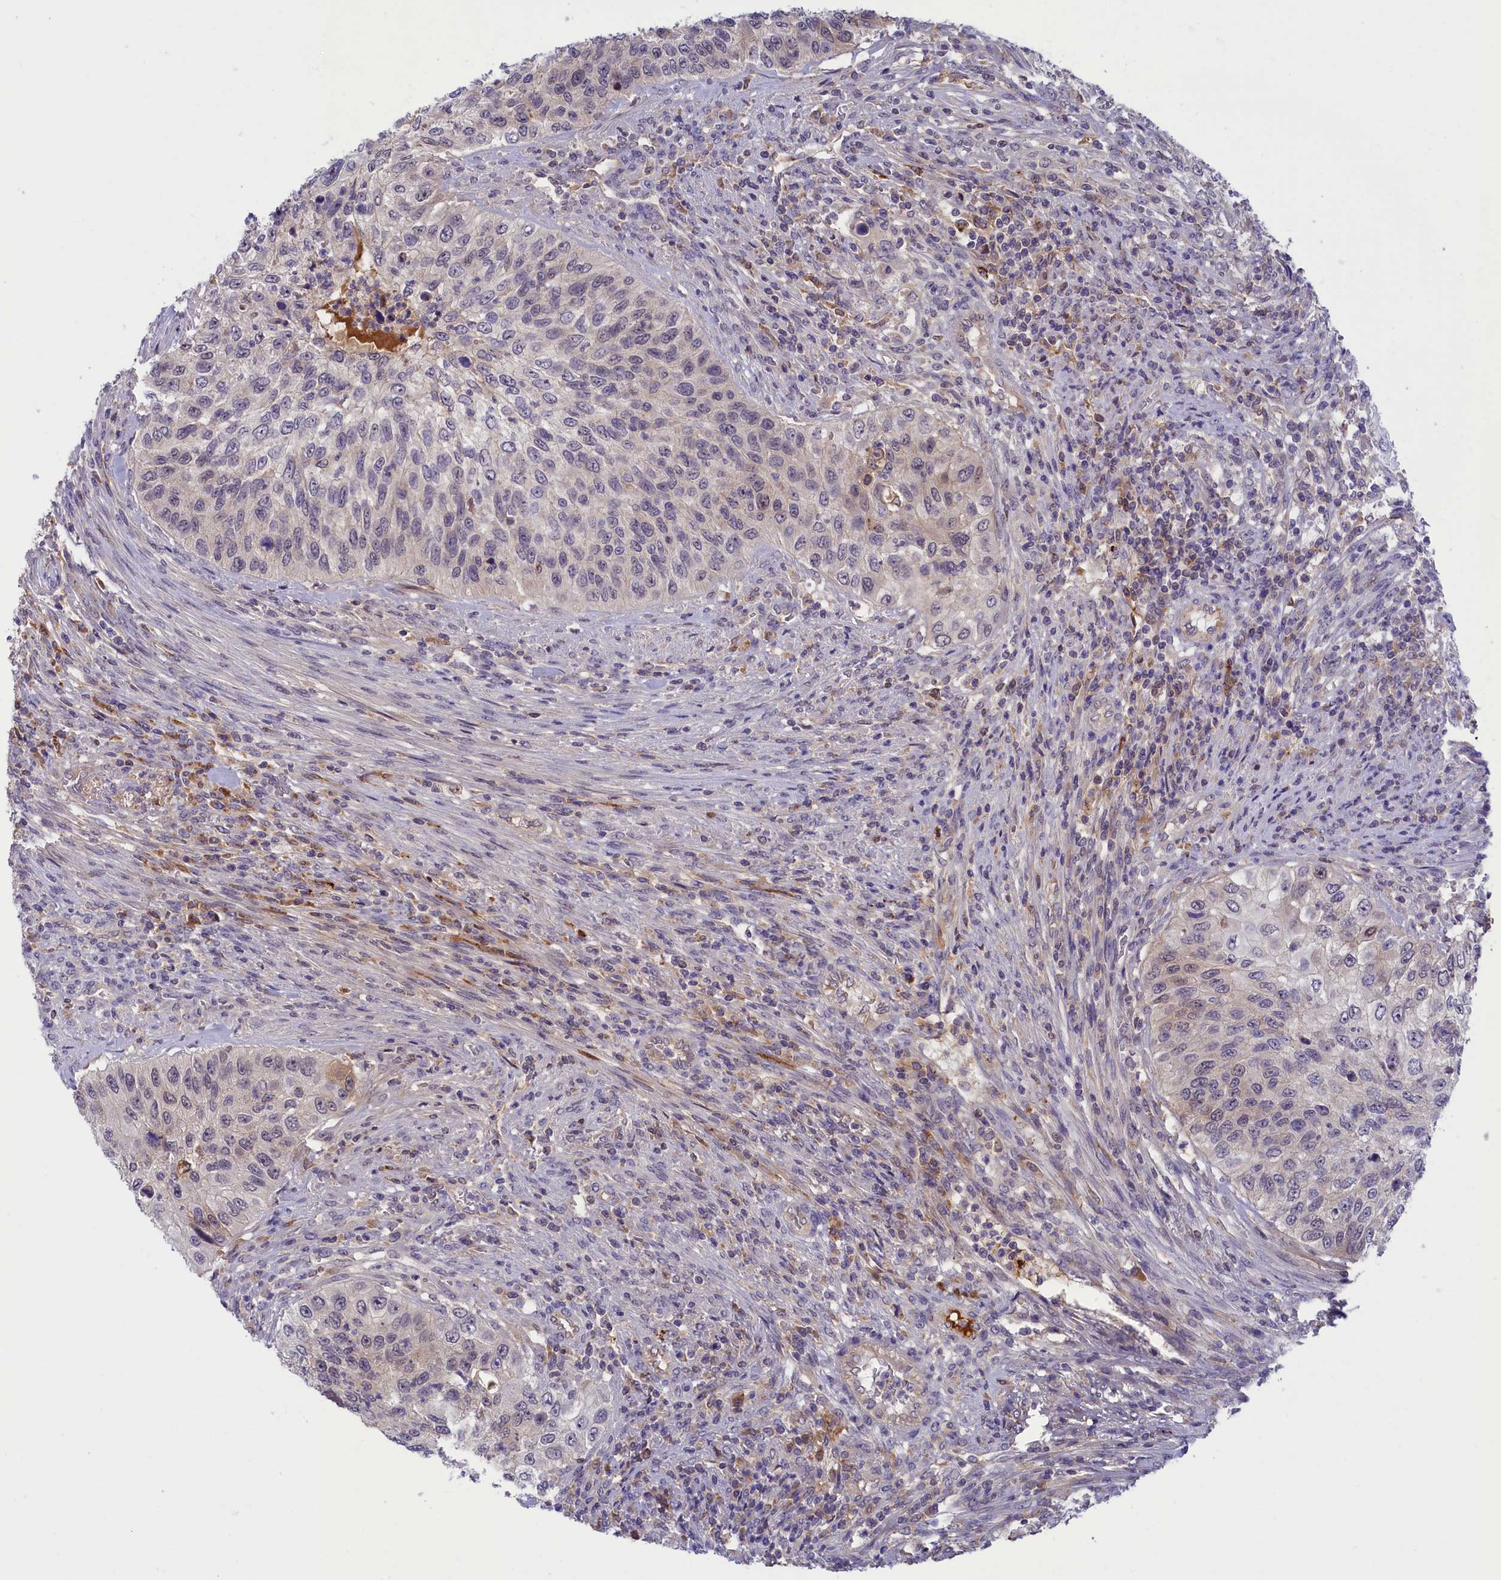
{"staining": {"intensity": "negative", "quantity": "none", "location": "none"}, "tissue": "urothelial cancer", "cell_type": "Tumor cells", "image_type": "cancer", "snomed": [{"axis": "morphology", "description": "Urothelial carcinoma, High grade"}, {"axis": "topography", "description": "Urinary bladder"}], "caption": "The photomicrograph displays no staining of tumor cells in urothelial carcinoma (high-grade).", "gene": "STYX", "patient": {"sex": "female", "age": 60}}